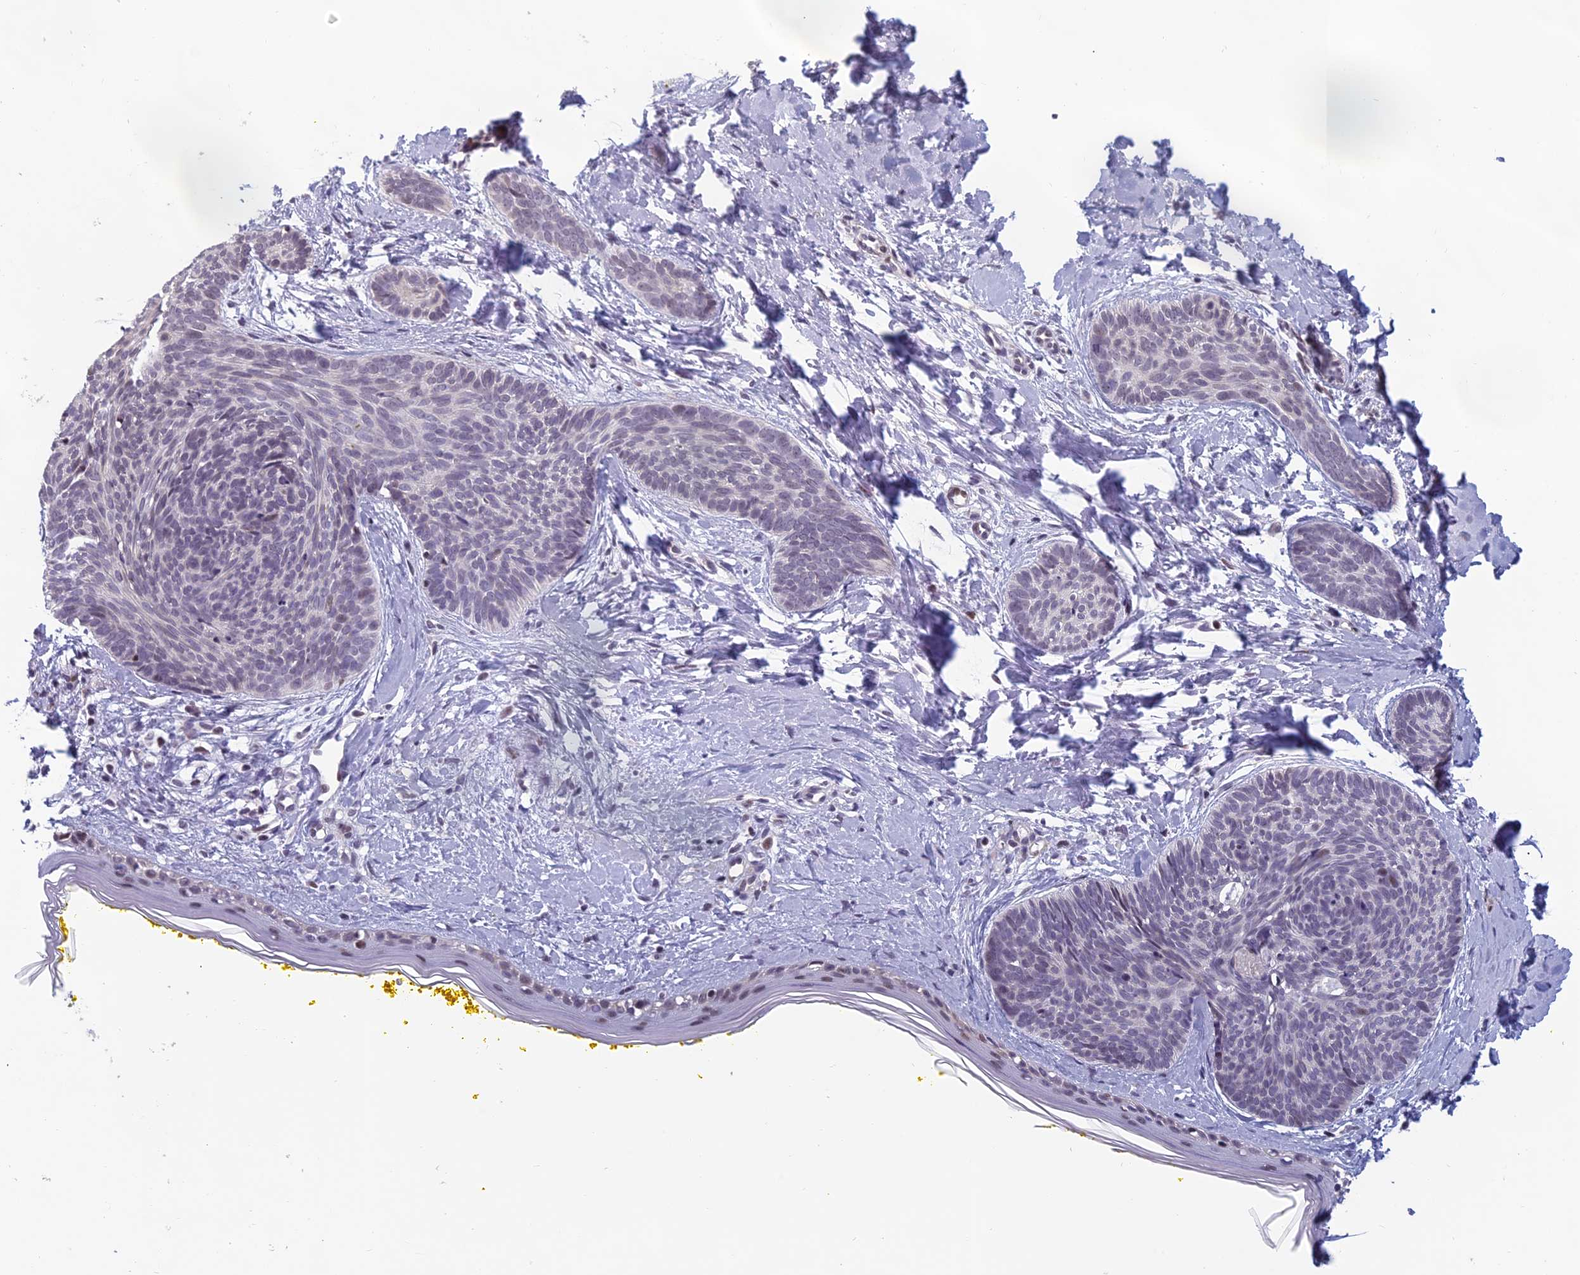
{"staining": {"intensity": "negative", "quantity": "none", "location": "none"}, "tissue": "skin cancer", "cell_type": "Tumor cells", "image_type": "cancer", "snomed": [{"axis": "morphology", "description": "Basal cell carcinoma"}, {"axis": "topography", "description": "Skin"}], "caption": "Tumor cells are negative for protein expression in human skin basal cell carcinoma.", "gene": "RGS17", "patient": {"sex": "female", "age": 81}}